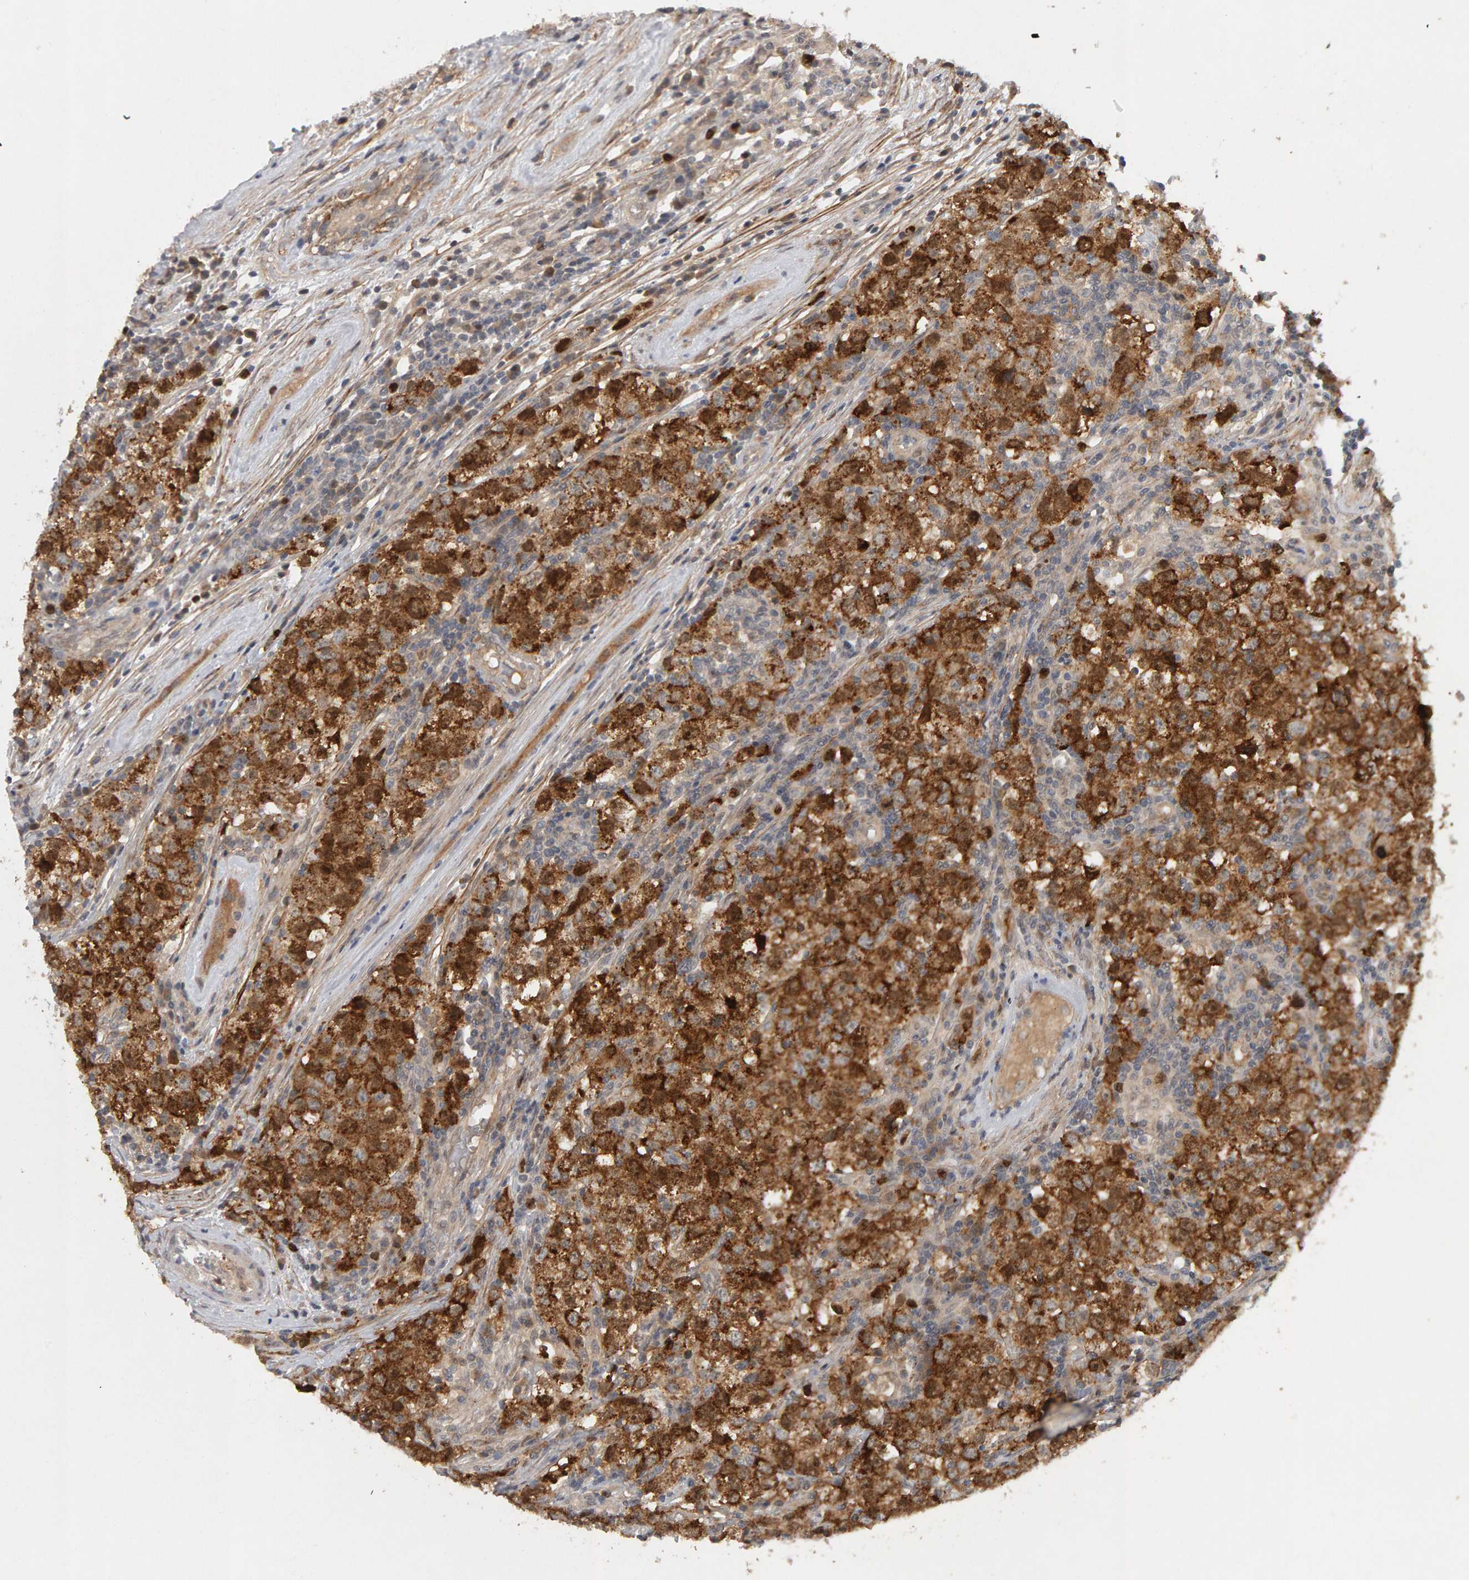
{"staining": {"intensity": "strong", "quantity": ">75%", "location": "cytoplasmic/membranous"}, "tissue": "testis cancer", "cell_type": "Tumor cells", "image_type": "cancer", "snomed": [{"axis": "morphology", "description": "Seminoma, NOS"}, {"axis": "morphology", "description": "Carcinoma, Embryonal, NOS"}, {"axis": "topography", "description": "Testis"}], "caption": "Human testis embryonal carcinoma stained with a brown dye reveals strong cytoplasmic/membranous positive expression in about >75% of tumor cells.", "gene": "CDCA5", "patient": {"sex": "male", "age": 28}}